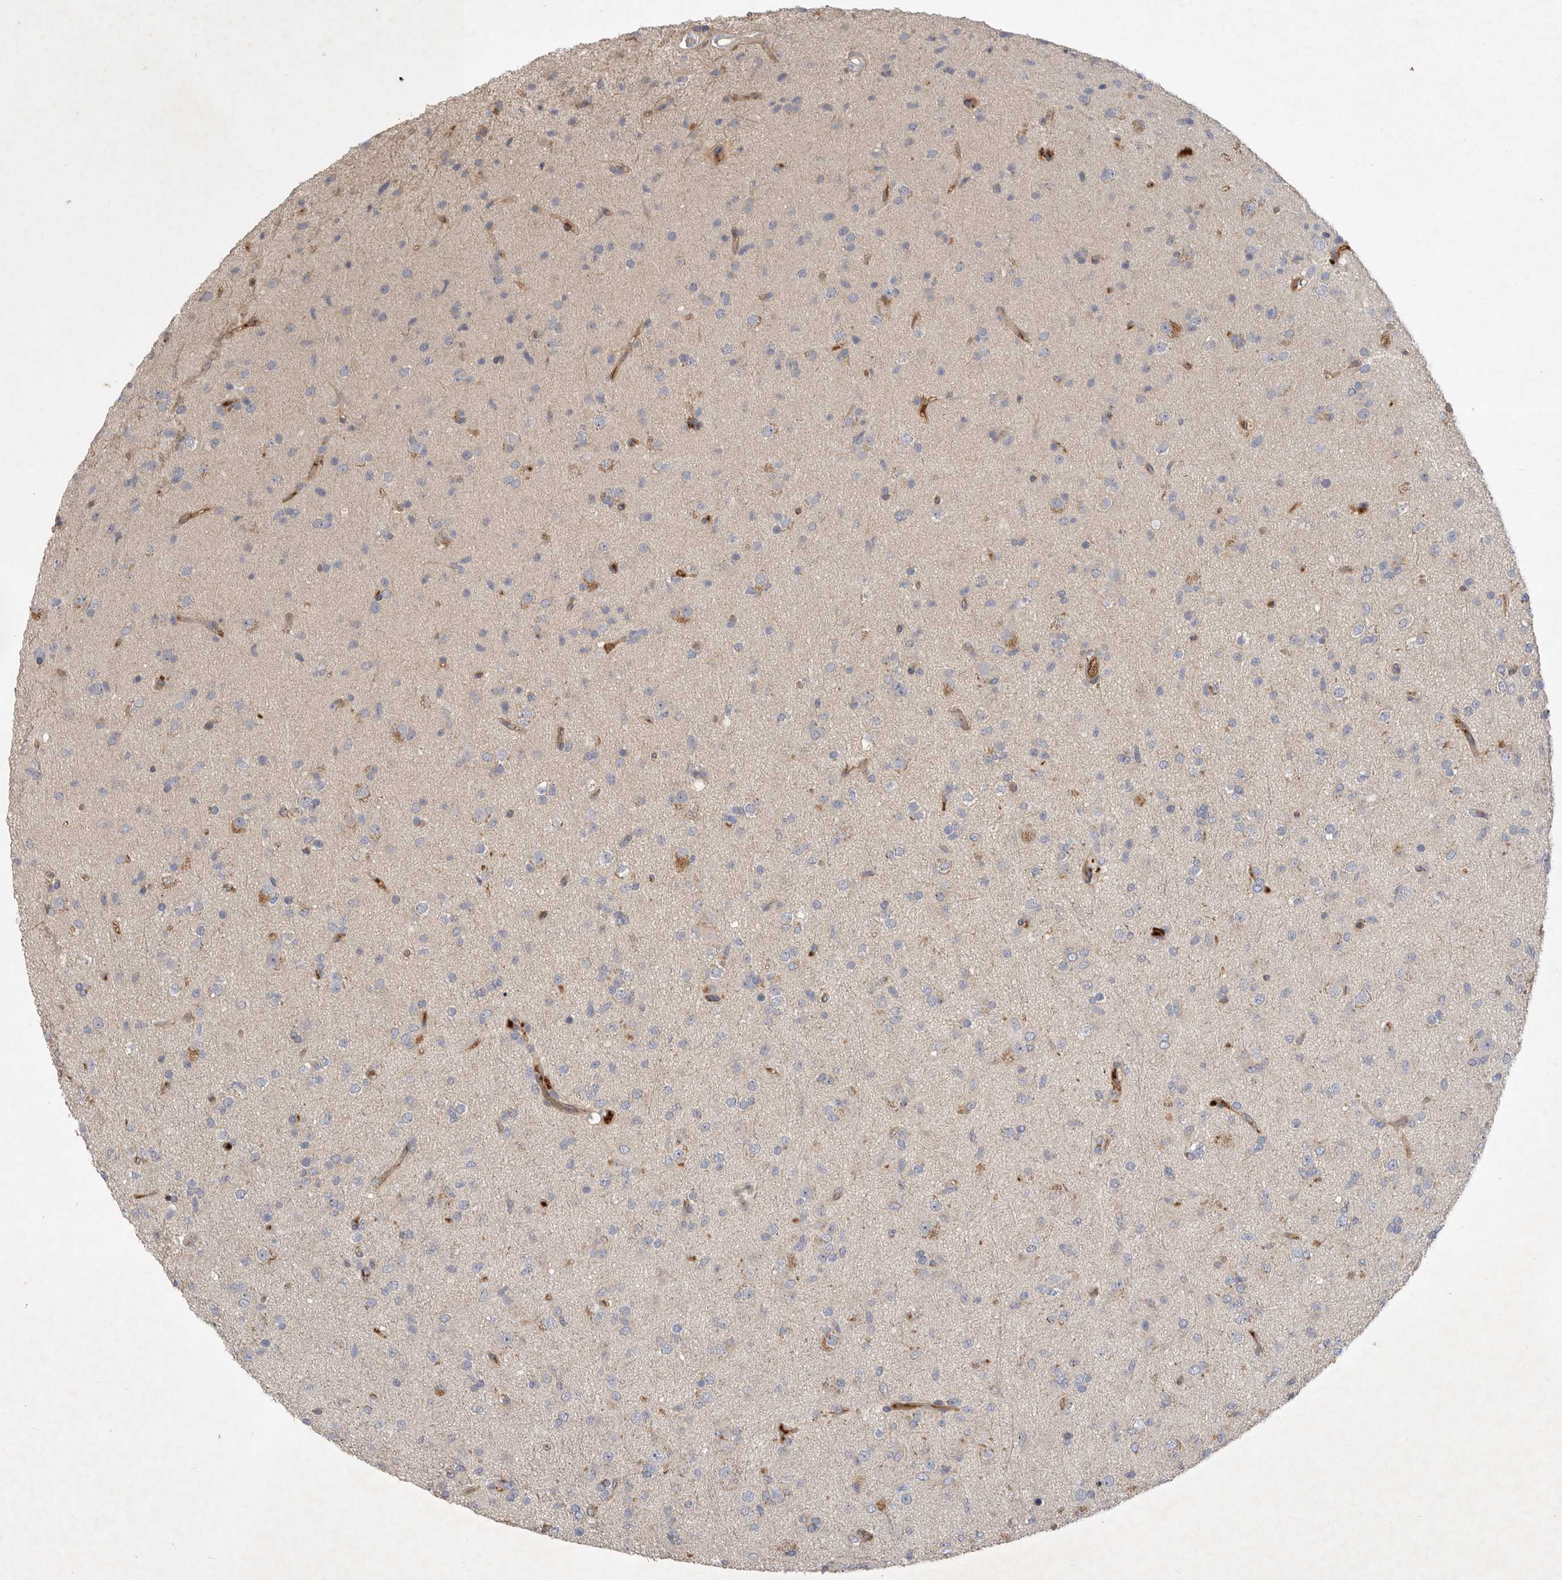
{"staining": {"intensity": "negative", "quantity": "none", "location": "none"}, "tissue": "glioma", "cell_type": "Tumor cells", "image_type": "cancer", "snomed": [{"axis": "morphology", "description": "Glioma, malignant, Low grade"}, {"axis": "topography", "description": "Brain"}], "caption": "Immunohistochemistry of glioma demonstrates no staining in tumor cells.", "gene": "MLPH", "patient": {"sex": "male", "age": 65}}